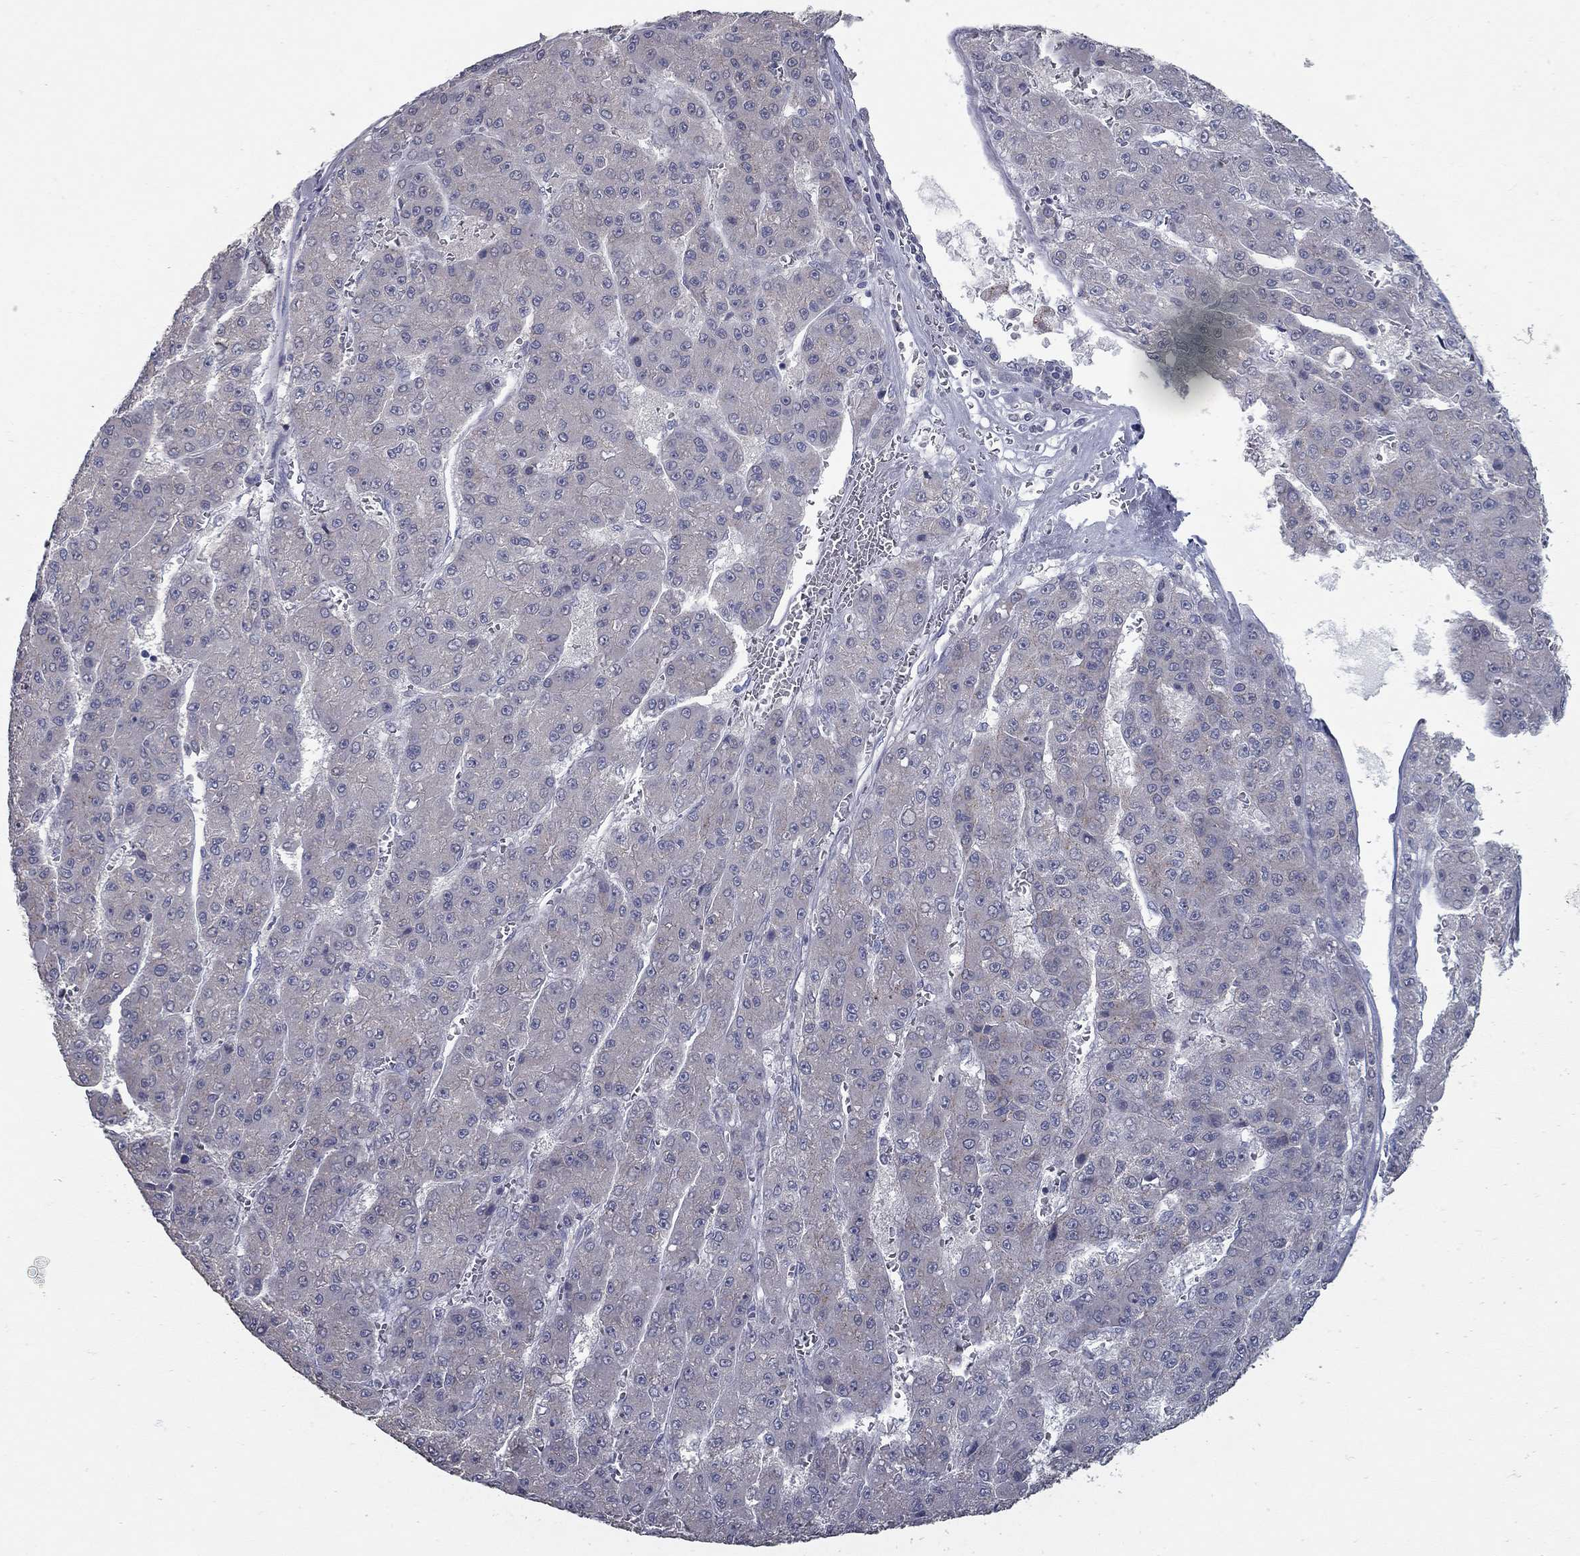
{"staining": {"intensity": "negative", "quantity": "none", "location": "none"}, "tissue": "liver cancer", "cell_type": "Tumor cells", "image_type": "cancer", "snomed": [{"axis": "morphology", "description": "Carcinoma, Hepatocellular, NOS"}, {"axis": "topography", "description": "Liver"}], "caption": "This is an IHC histopathology image of human liver cancer. There is no expression in tumor cells.", "gene": "KIAA0319L", "patient": {"sex": "male", "age": 70}}